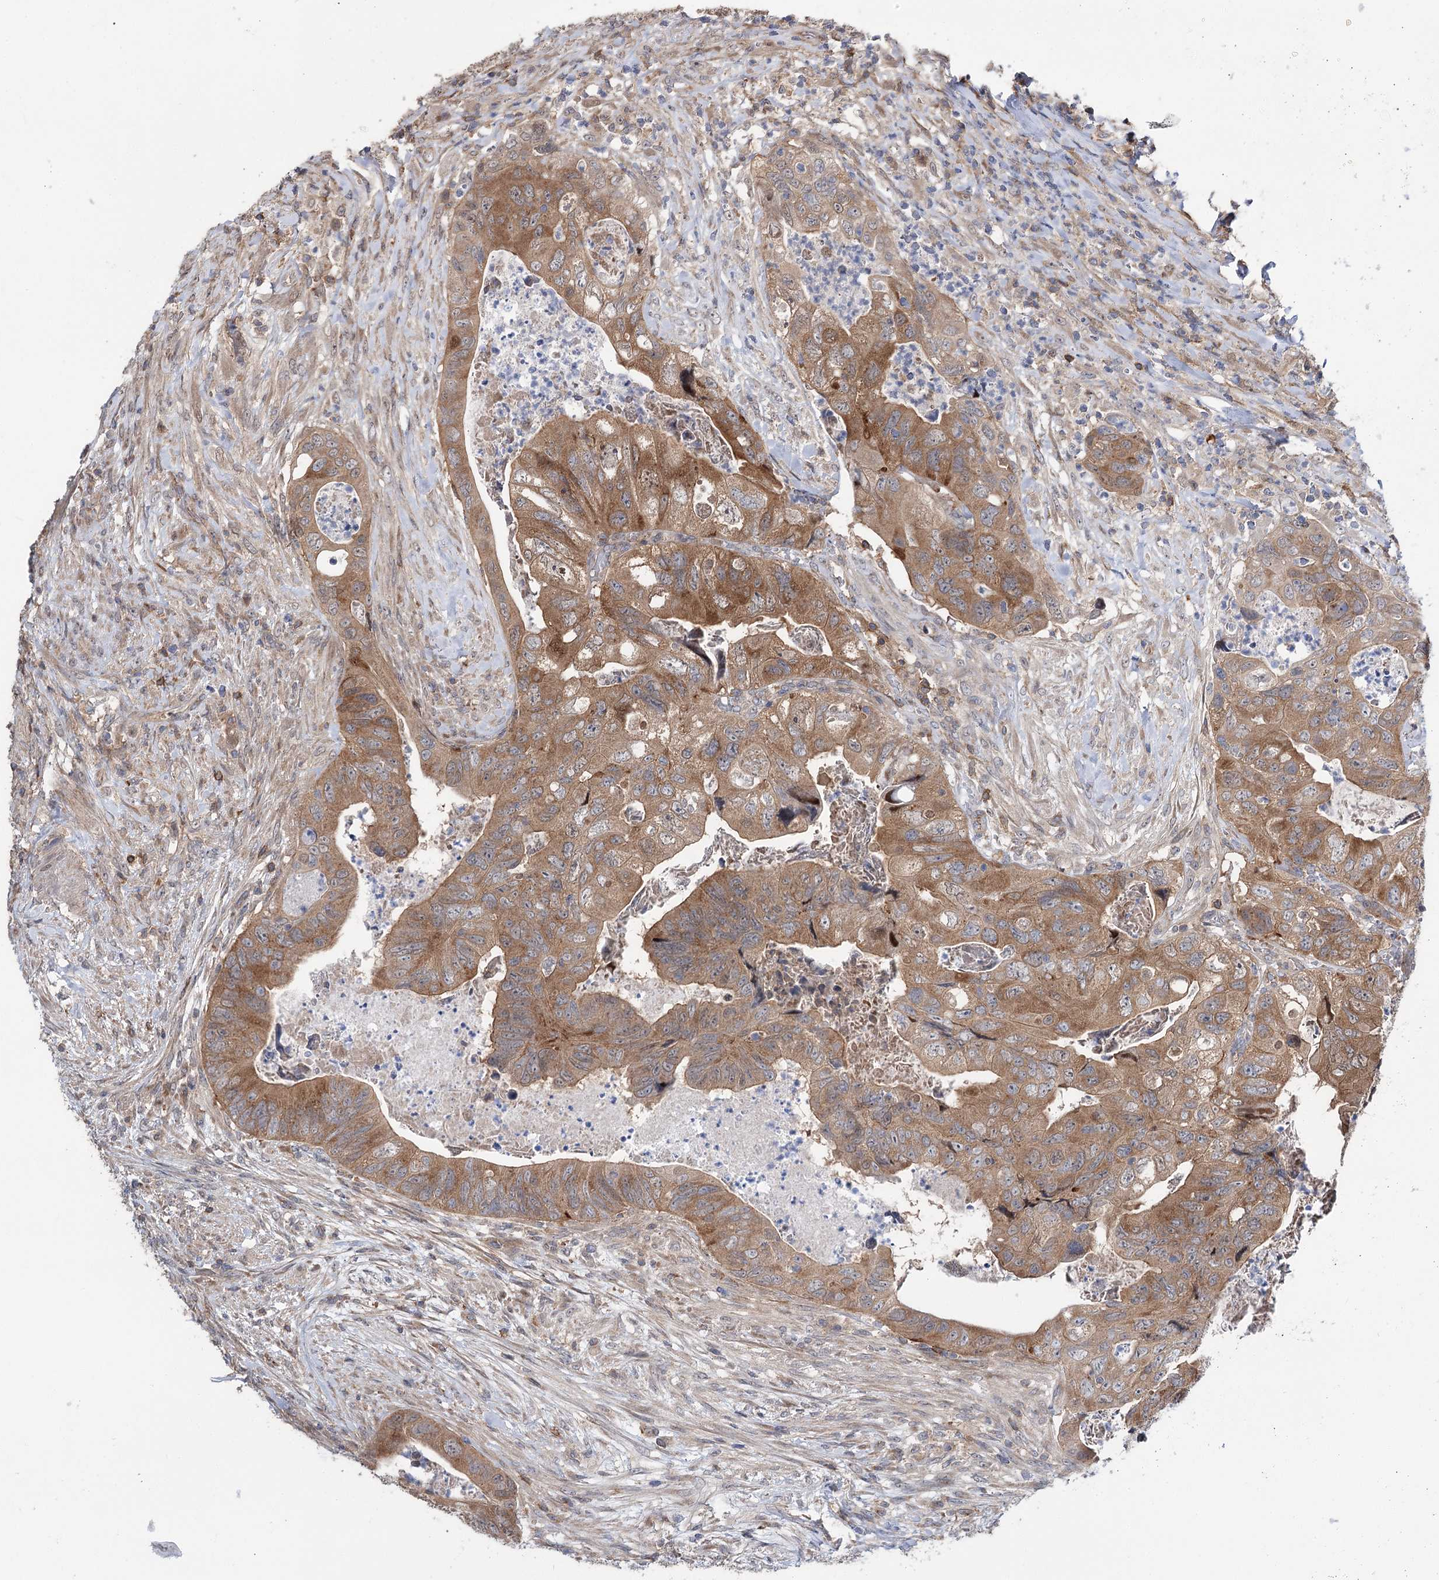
{"staining": {"intensity": "moderate", "quantity": ">75%", "location": "cytoplasmic/membranous"}, "tissue": "colorectal cancer", "cell_type": "Tumor cells", "image_type": "cancer", "snomed": [{"axis": "morphology", "description": "Adenocarcinoma, NOS"}, {"axis": "topography", "description": "Rectum"}], "caption": "IHC micrograph of human colorectal cancer (adenocarcinoma) stained for a protein (brown), which exhibits medium levels of moderate cytoplasmic/membranous positivity in approximately >75% of tumor cells.", "gene": "STX6", "patient": {"sex": "male", "age": 63}}